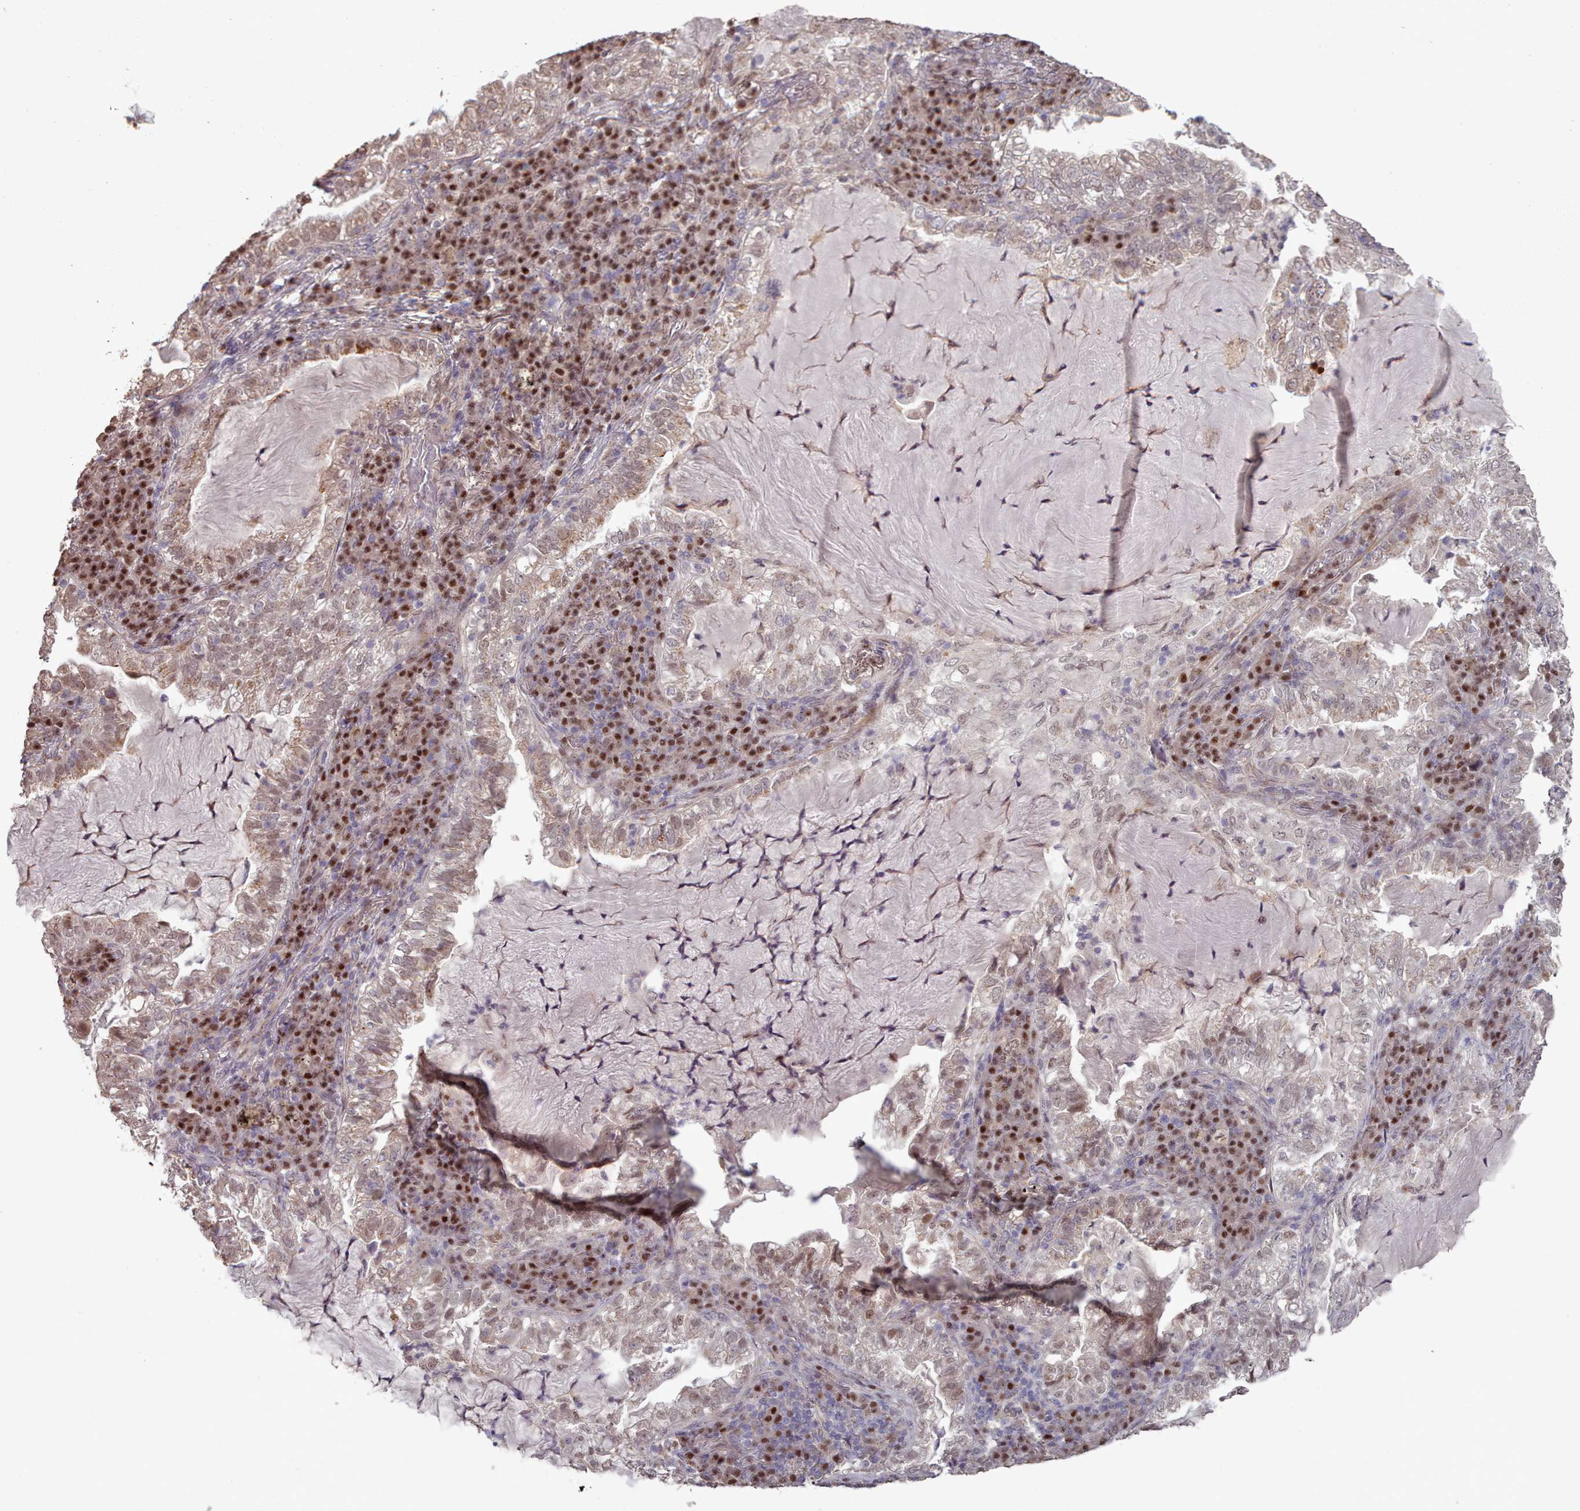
{"staining": {"intensity": "moderate", "quantity": "25%-75%", "location": "cytoplasmic/membranous,nuclear"}, "tissue": "lung cancer", "cell_type": "Tumor cells", "image_type": "cancer", "snomed": [{"axis": "morphology", "description": "Adenocarcinoma, NOS"}, {"axis": "topography", "description": "Lung"}], "caption": "Lung cancer (adenocarcinoma) tissue exhibits moderate cytoplasmic/membranous and nuclear expression in approximately 25%-75% of tumor cells, visualized by immunohistochemistry.", "gene": "ERCC6L", "patient": {"sex": "female", "age": 73}}